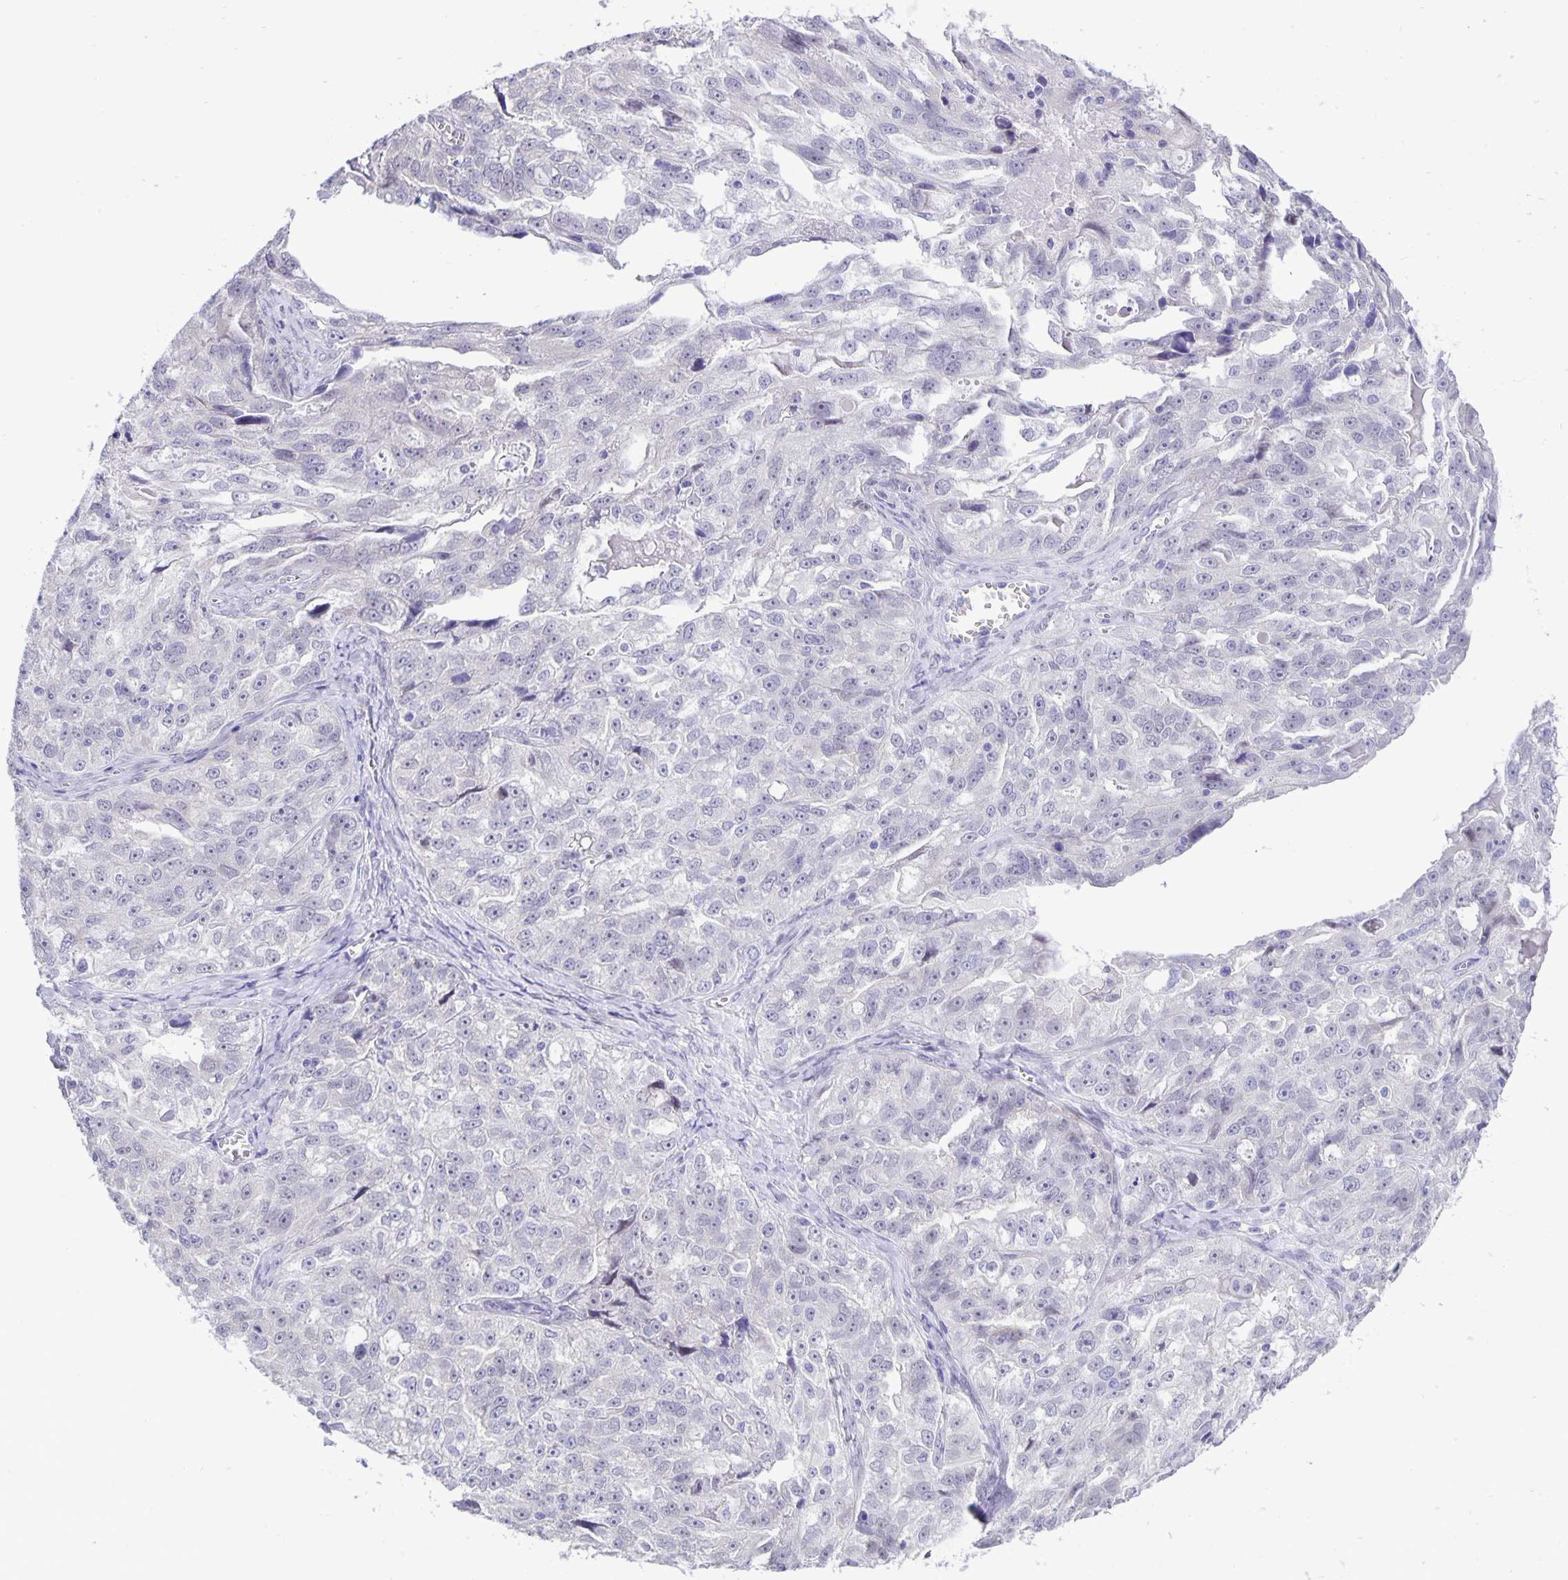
{"staining": {"intensity": "negative", "quantity": "none", "location": "none"}, "tissue": "ovarian cancer", "cell_type": "Tumor cells", "image_type": "cancer", "snomed": [{"axis": "morphology", "description": "Cystadenocarcinoma, serous, NOS"}, {"axis": "topography", "description": "Ovary"}], "caption": "Protein analysis of serous cystadenocarcinoma (ovarian) shows no significant staining in tumor cells.", "gene": "ERMN", "patient": {"sex": "female", "age": 51}}